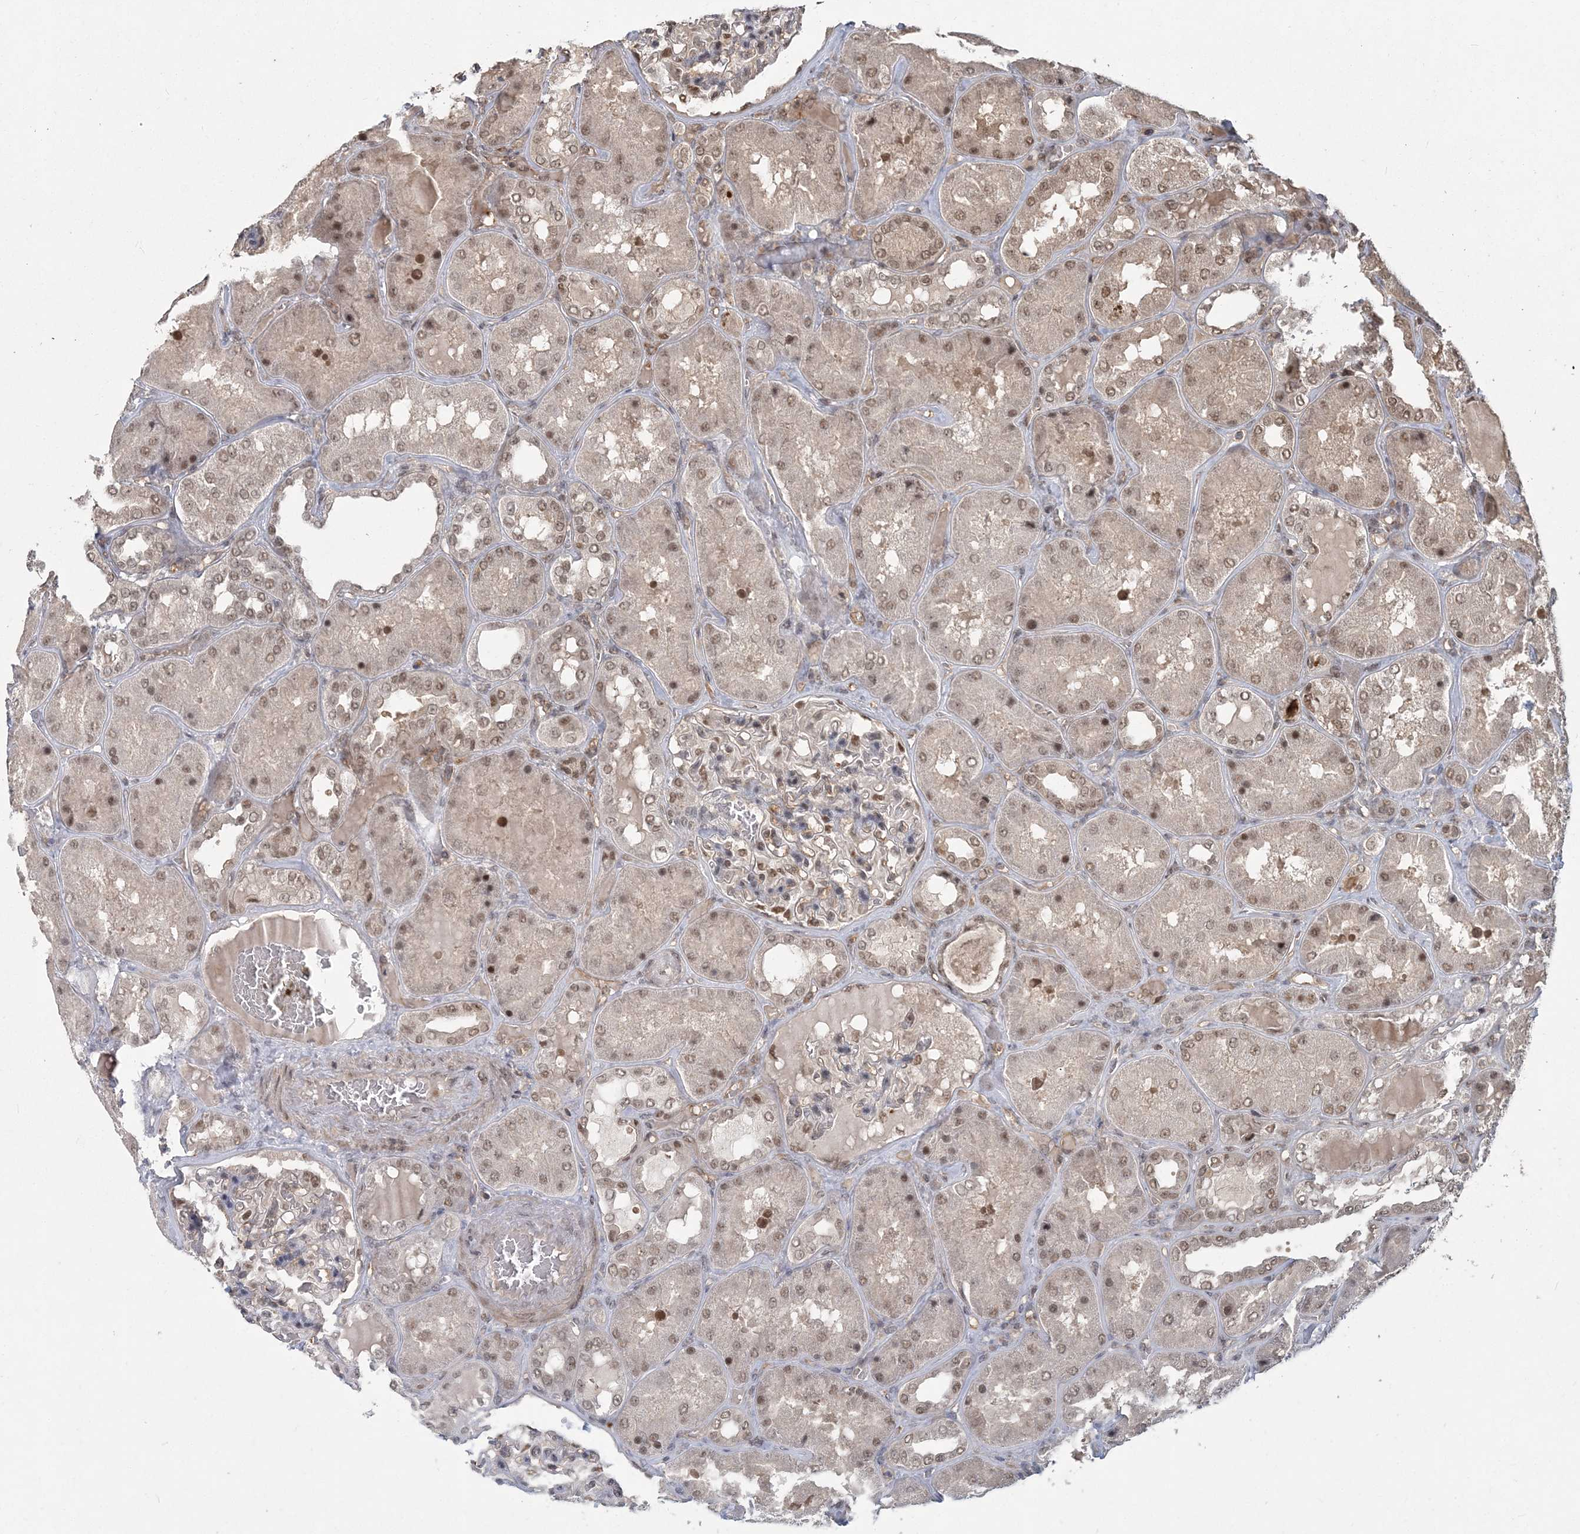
{"staining": {"intensity": "moderate", "quantity": "25%-75%", "location": "nuclear"}, "tissue": "kidney", "cell_type": "Cells in glomeruli", "image_type": "normal", "snomed": [{"axis": "morphology", "description": "Normal tissue, NOS"}, {"axis": "topography", "description": "Kidney"}], "caption": "The histopathology image displays staining of benign kidney, revealing moderate nuclear protein expression (brown color) within cells in glomeruli.", "gene": "COPS7B", "patient": {"sex": "female", "age": 56}}